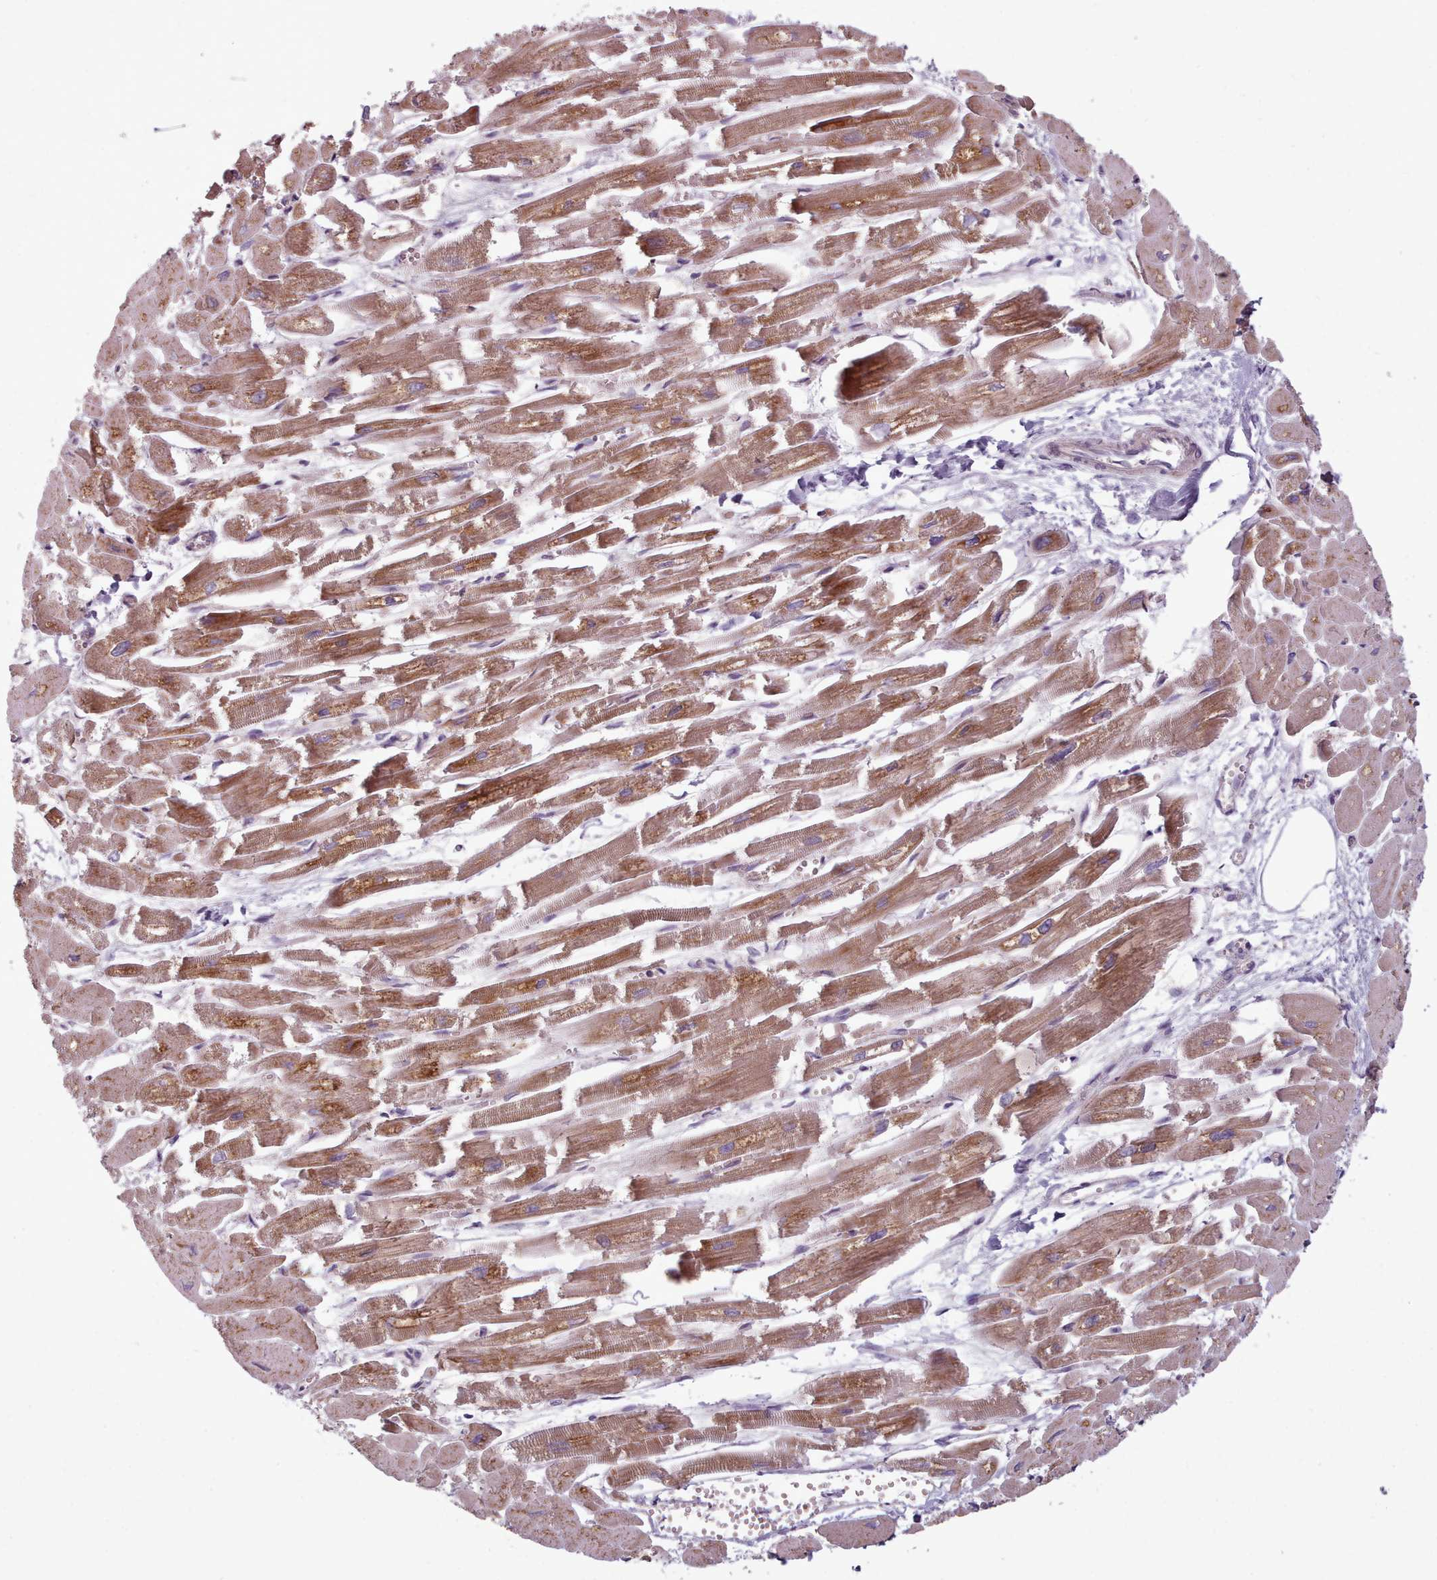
{"staining": {"intensity": "strong", "quantity": ">75%", "location": "cytoplasmic/membranous"}, "tissue": "heart muscle", "cell_type": "Cardiomyocytes", "image_type": "normal", "snomed": [{"axis": "morphology", "description": "Normal tissue, NOS"}, {"axis": "topography", "description": "Heart"}], "caption": "Immunohistochemistry (IHC) staining of benign heart muscle, which reveals high levels of strong cytoplasmic/membranous positivity in approximately >75% of cardiomyocytes indicating strong cytoplasmic/membranous protein expression. The staining was performed using DAB (3,3'-diaminobenzidine) (brown) for protein detection and nuclei were counterstained in hematoxylin (blue).", "gene": "NT5DC2", "patient": {"sex": "male", "age": 54}}